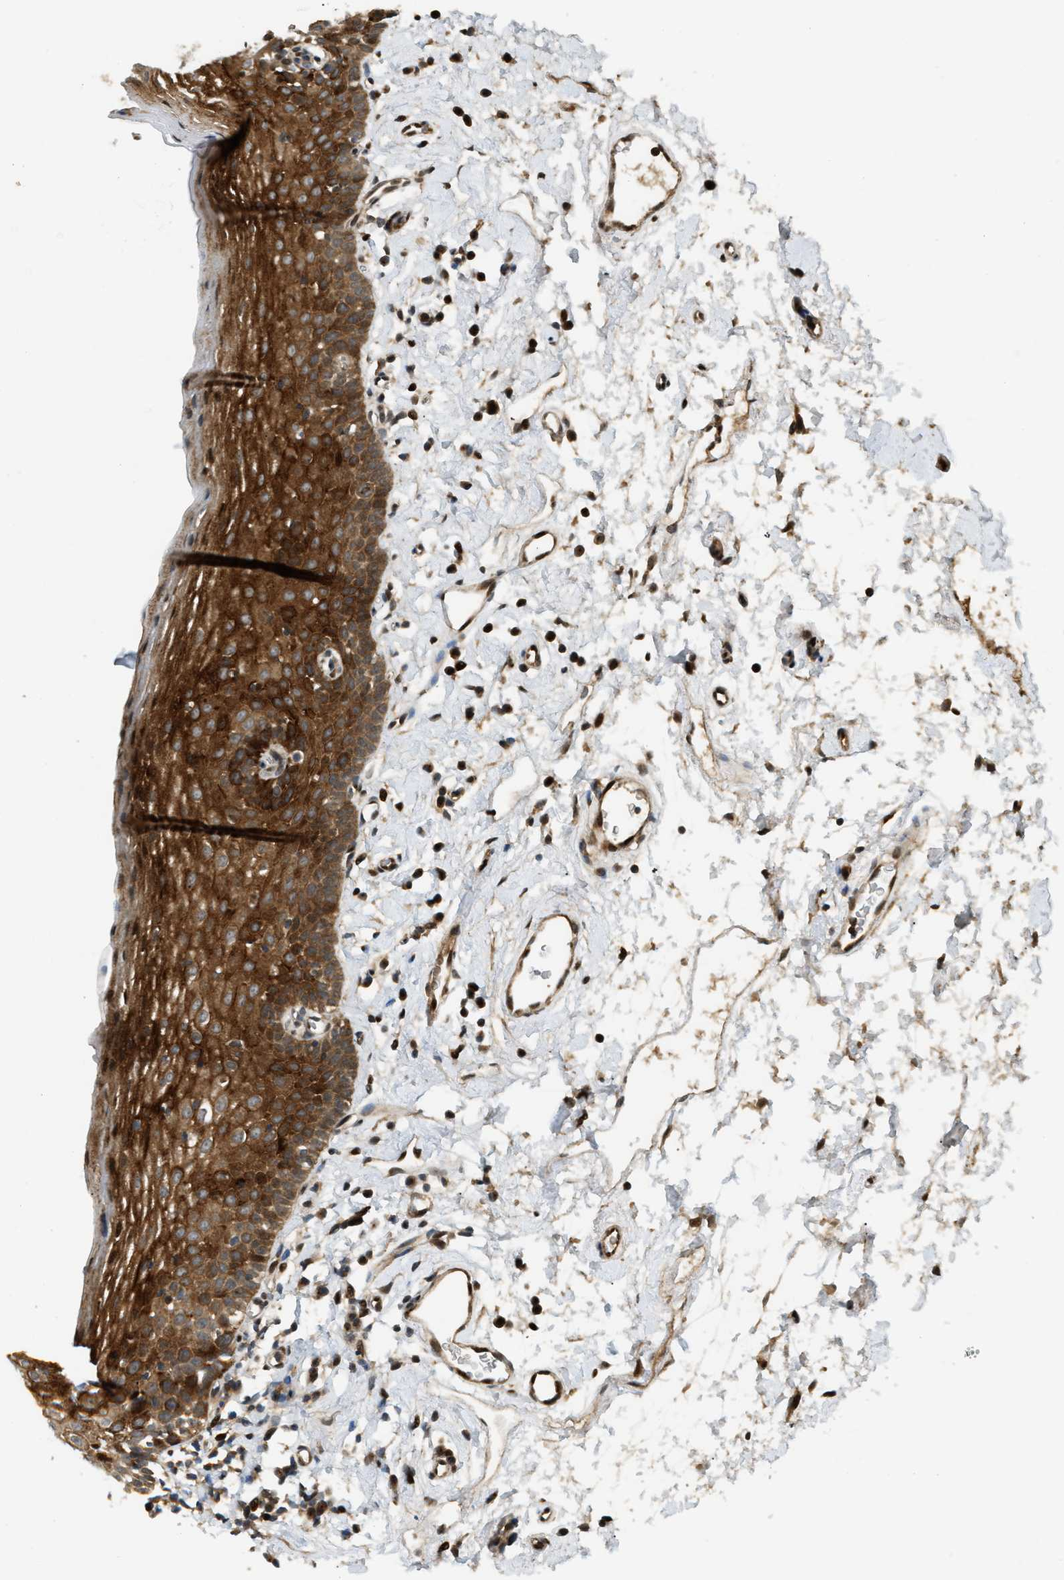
{"staining": {"intensity": "strong", "quantity": ">75%", "location": "cytoplasmic/membranous"}, "tissue": "oral mucosa", "cell_type": "Squamous epithelial cells", "image_type": "normal", "snomed": [{"axis": "morphology", "description": "Normal tissue, NOS"}, {"axis": "topography", "description": "Oral tissue"}], "caption": "There is high levels of strong cytoplasmic/membranous expression in squamous epithelial cells of benign oral mucosa, as demonstrated by immunohistochemical staining (brown color).", "gene": "TRAPPC14", "patient": {"sex": "male", "age": 66}}